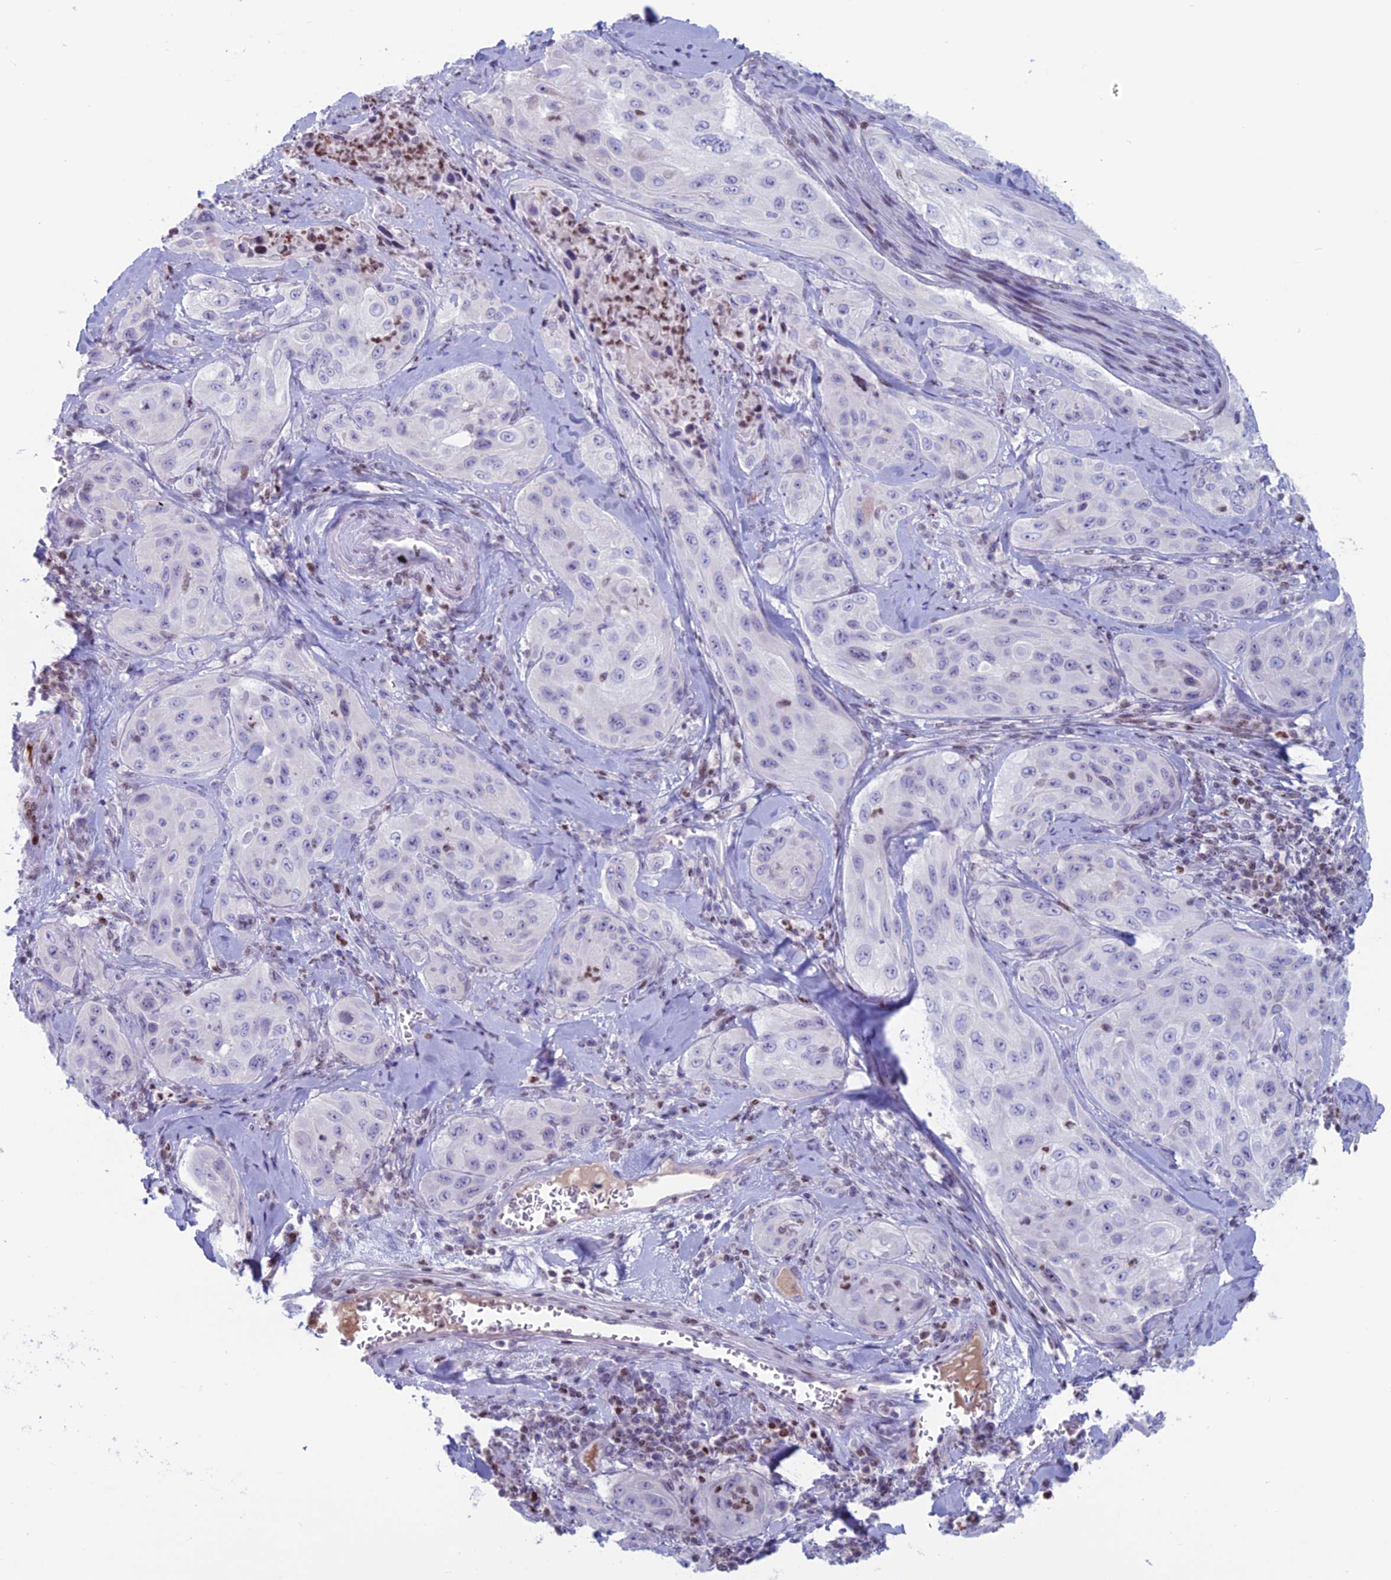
{"staining": {"intensity": "negative", "quantity": "none", "location": "none"}, "tissue": "cervical cancer", "cell_type": "Tumor cells", "image_type": "cancer", "snomed": [{"axis": "morphology", "description": "Squamous cell carcinoma, NOS"}, {"axis": "topography", "description": "Cervix"}], "caption": "Immunohistochemistry photomicrograph of neoplastic tissue: cervical cancer (squamous cell carcinoma) stained with DAB (3,3'-diaminobenzidine) exhibits no significant protein positivity in tumor cells.", "gene": "CERS6", "patient": {"sex": "female", "age": 42}}